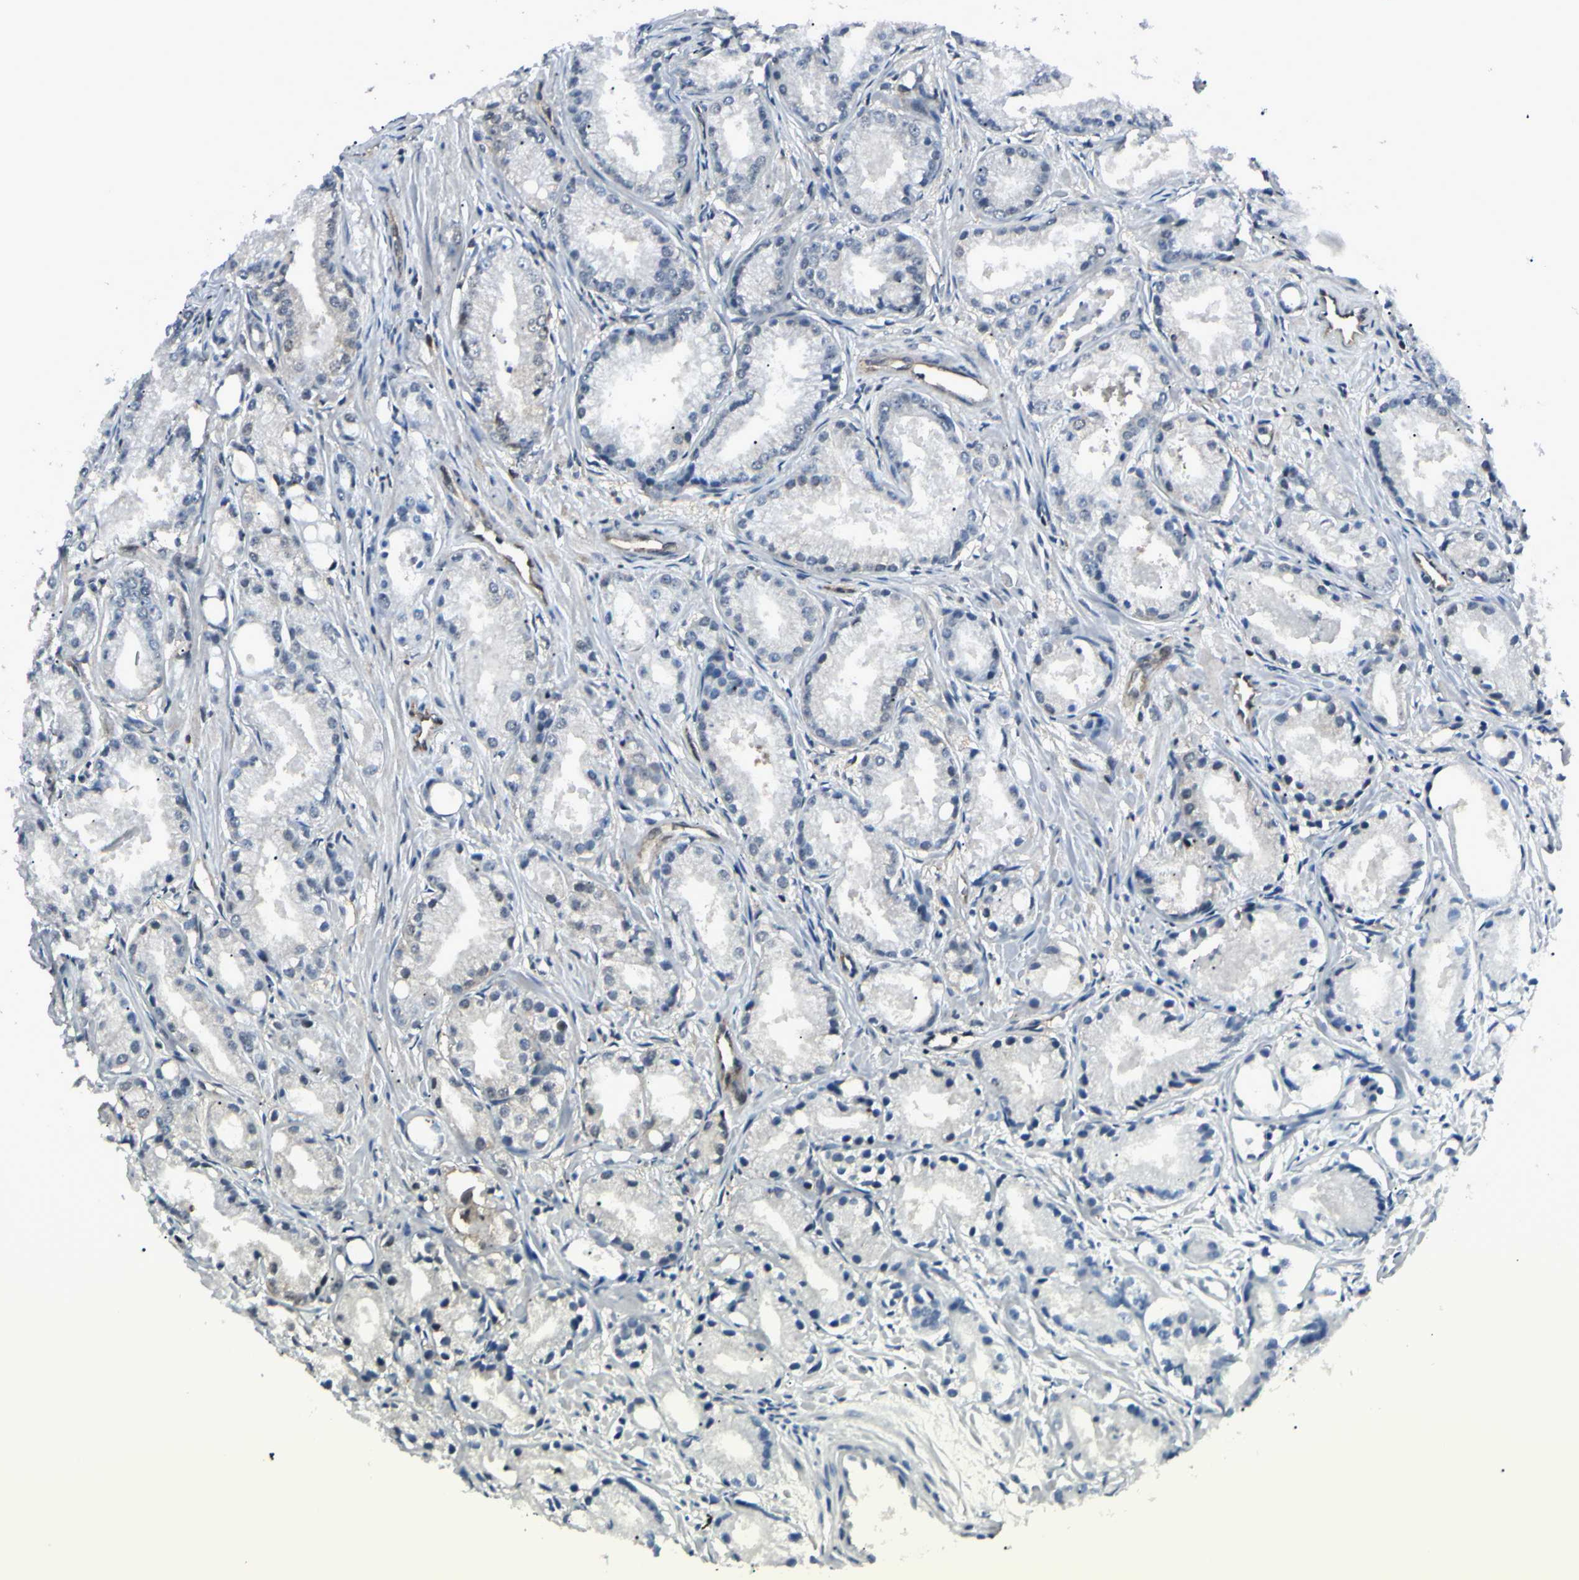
{"staining": {"intensity": "negative", "quantity": "none", "location": "none"}, "tissue": "prostate cancer", "cell_type": "Tumor cells", "image_type": "cancer", "snomed": [{"axis": "morphology", "description": "Adenocarcinoma, Low grade"}, {"axis": "topography", "description": "Prostate"}], "caption": "Prostate cancer was stained to show a protein in brown. There is no significant expression in tumor cells.", "gene": "PGK1", "patient": {"sex": "male", "age": 72}}